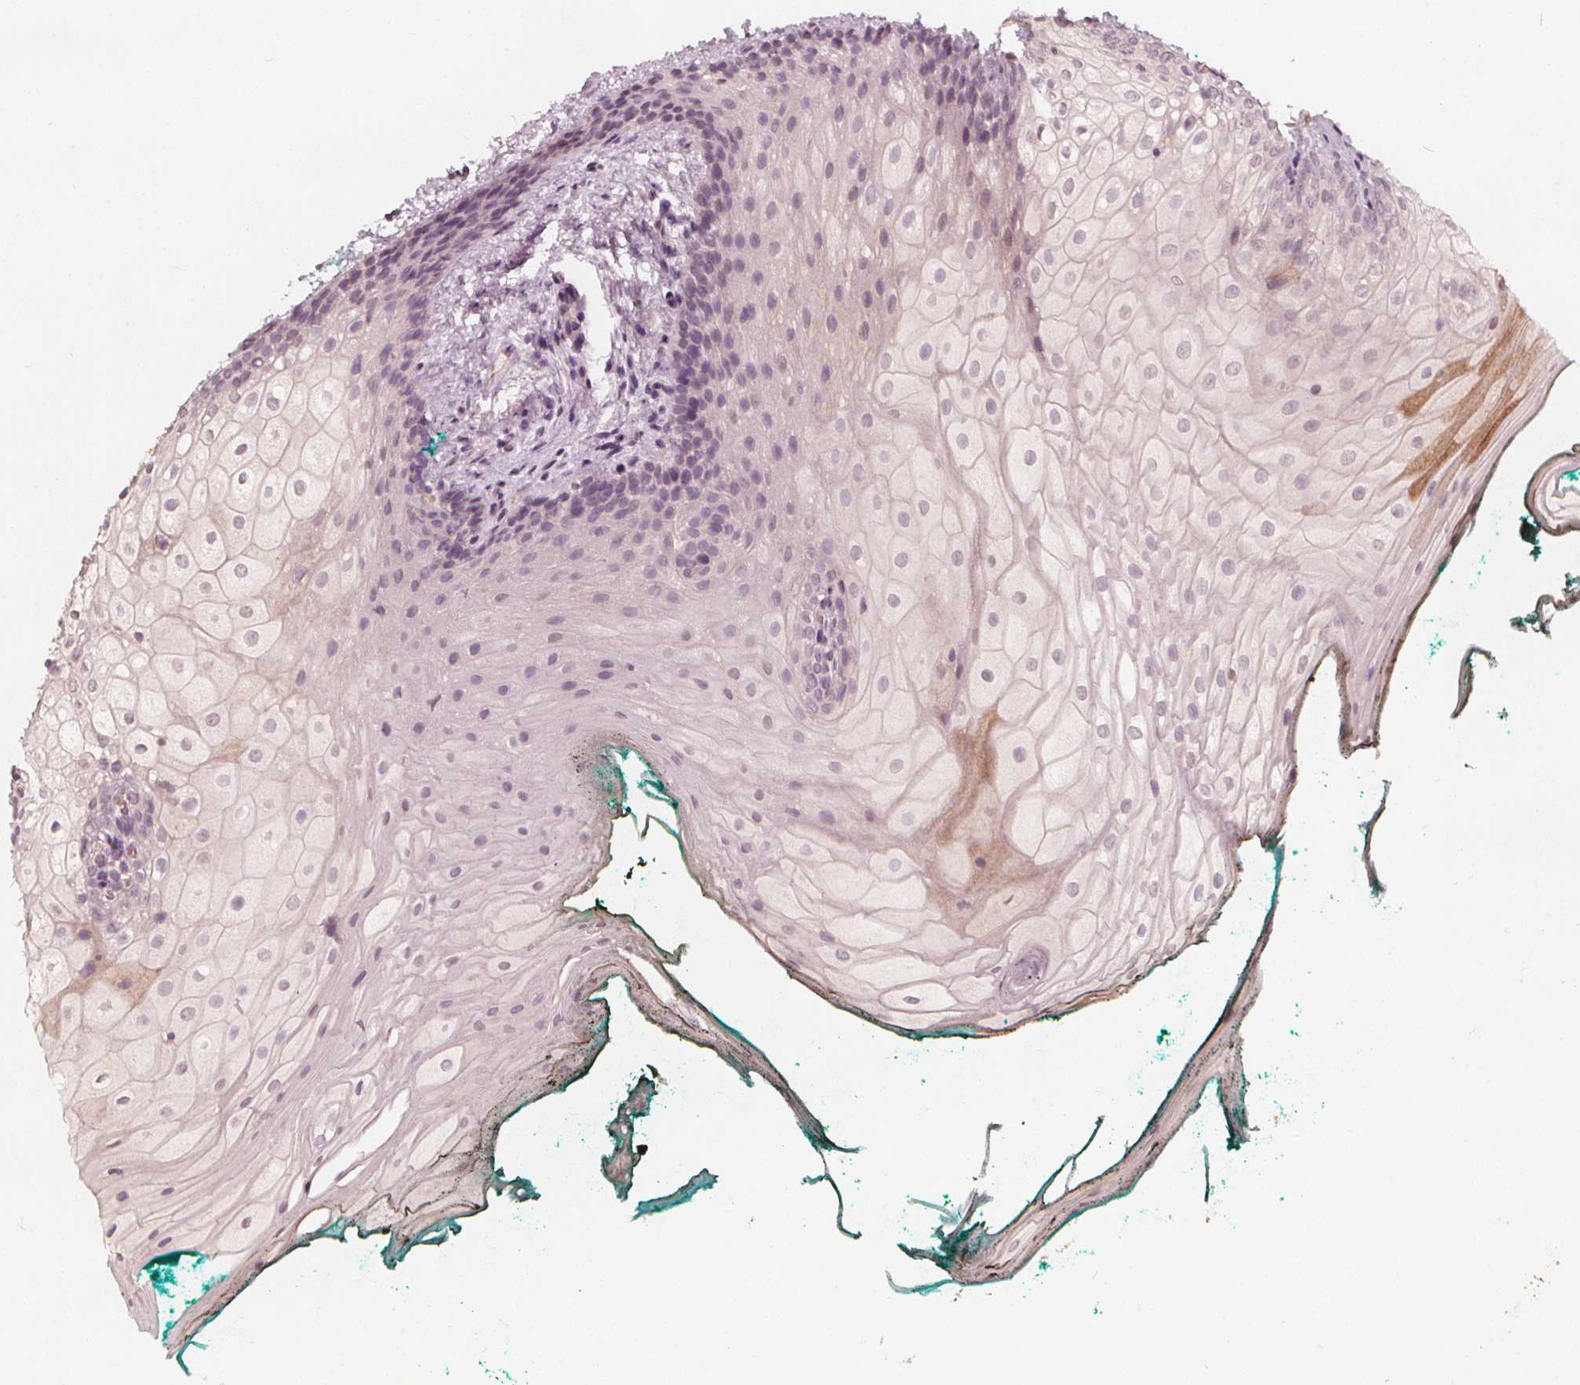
{"staining": {"intensity": "moderate", "quantity": "<25%", "location": "cytoplasmic/membranous"}, "tissue": "oral mucosa", "cell_type": "Squamous epithelial cells", "image_type": "normal", "snomed": [{"axis": "morphology", "description": "Normal tissue, NOS"}, {"axis": "topography", "description": "Oral tissue"}], "caption": "Unremarkable oral mucosa shows moderate cytoplasmic/membranous staining in approximately <25% of squamous epithelial cells, visualized by immunohistochemistry.", "gene": "NPC1L1", "patient": {"sex": "female", "age": 68}}